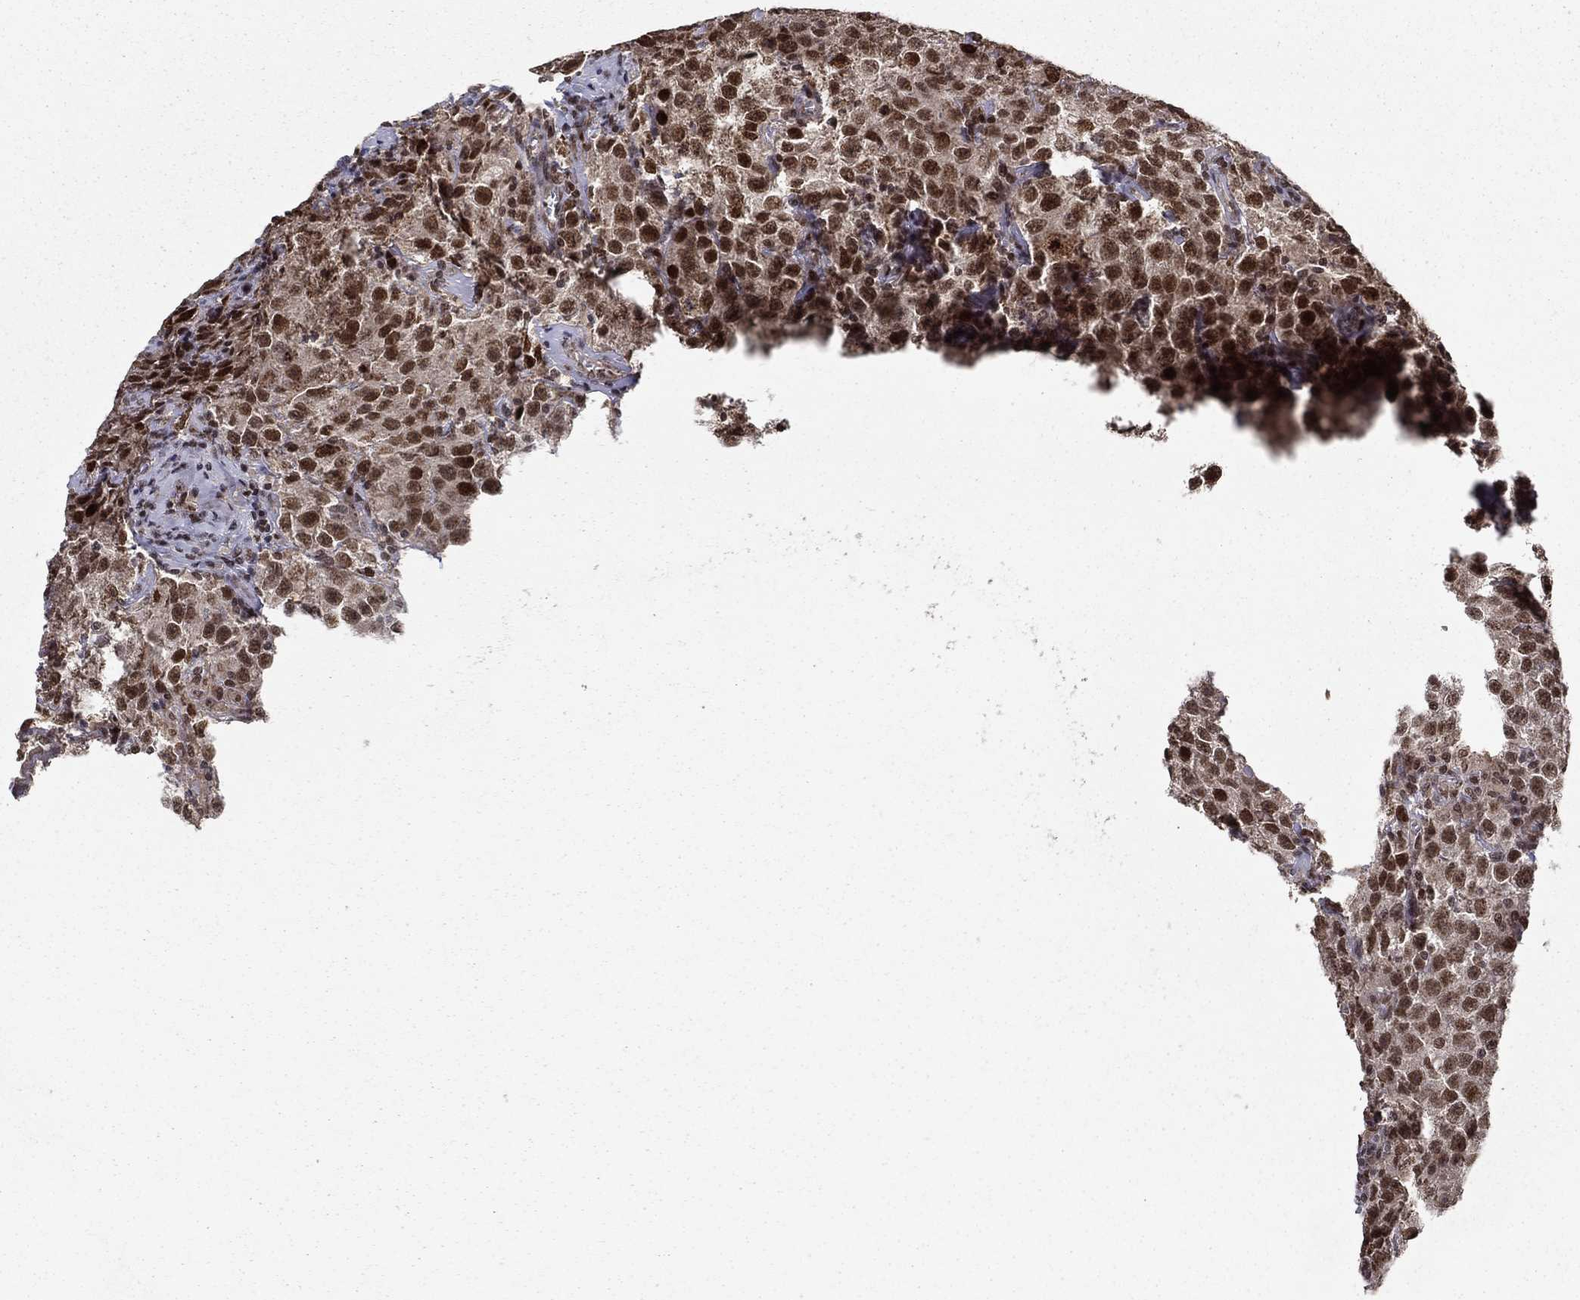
{"staining": {"intensity": "moderate", "quantity": ">75%", "location": "cytoplasmic/membranous,nuclear"}, "tissue": "testis cancer", "cell_type": "Tumor cells", "image_type": "cancer", "snomed": [{"axis": "morphology", "description": "Seminoma, NOS"}, {"axis": "topography", "description": "Testis"}], "caption": "There is medium levels of moderate cytoplasmic/membranous and nuclear expression in tumor cells of testis cancer, as demonstrated by immunohistochemical staining (brown color).", "gene": "CDCA7L", "patient": {"sex": "male", "age": 52}}